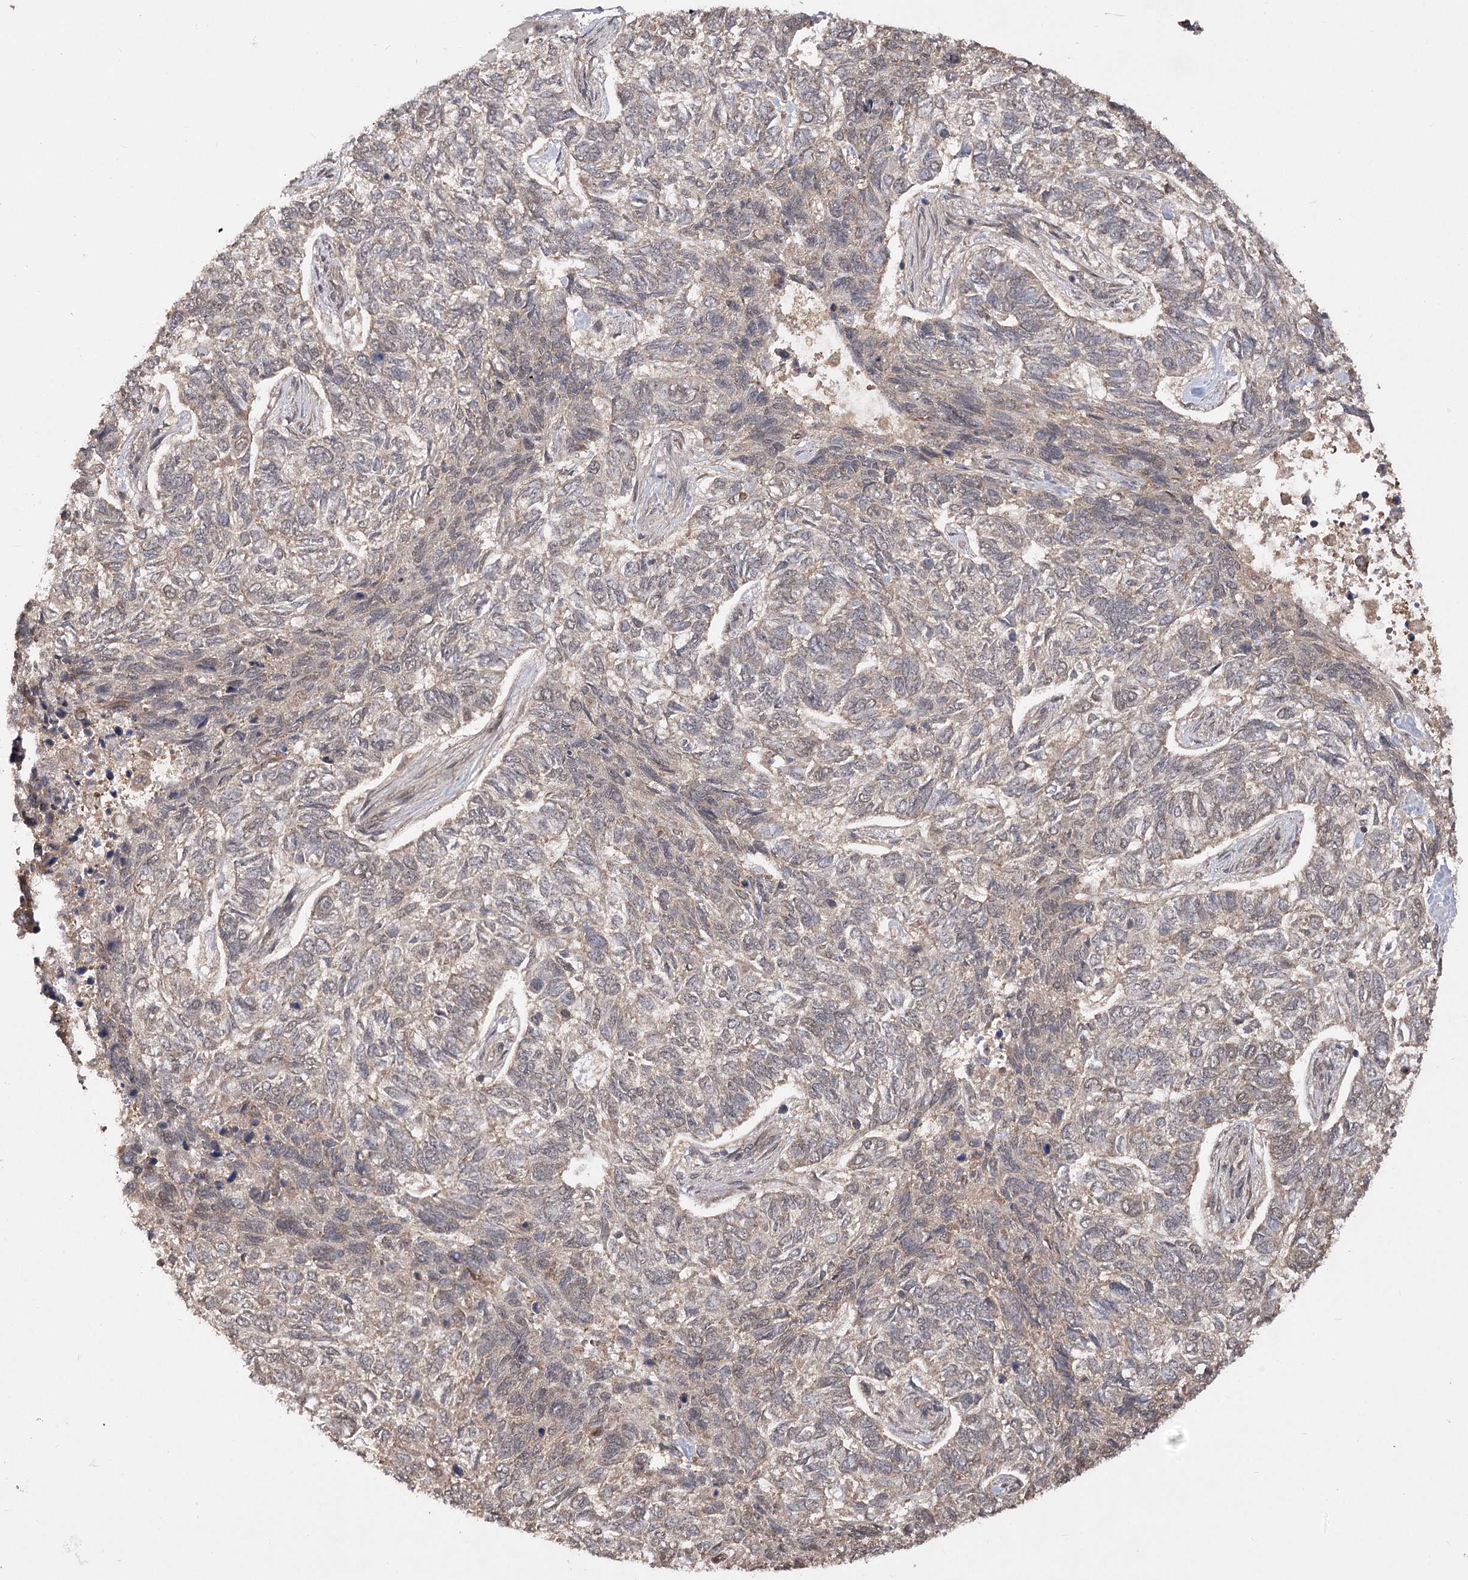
{"staining": {"intensity": "weak", "quantity": "25%-75%", "location": "cytoplasmic/membranous"}, "tissue": "skin cancer", "cell_type": "Tumor cells", "image_type": "cancer", "snomed": [{"axis": "morphology", "description": "Basal cell carcinoma"}, {"axis": "topography", "description": "Skin"}], "caption": "The photomicrograph shows immunohistochemical staining of skin cancer (basal cell carcinoma). There is weak cytoplasmic/membranous expression is present in approximately 25%-75% of tumor cells.", "gene": "TENM2", "patient": {"sex": "female", "age": 65}}